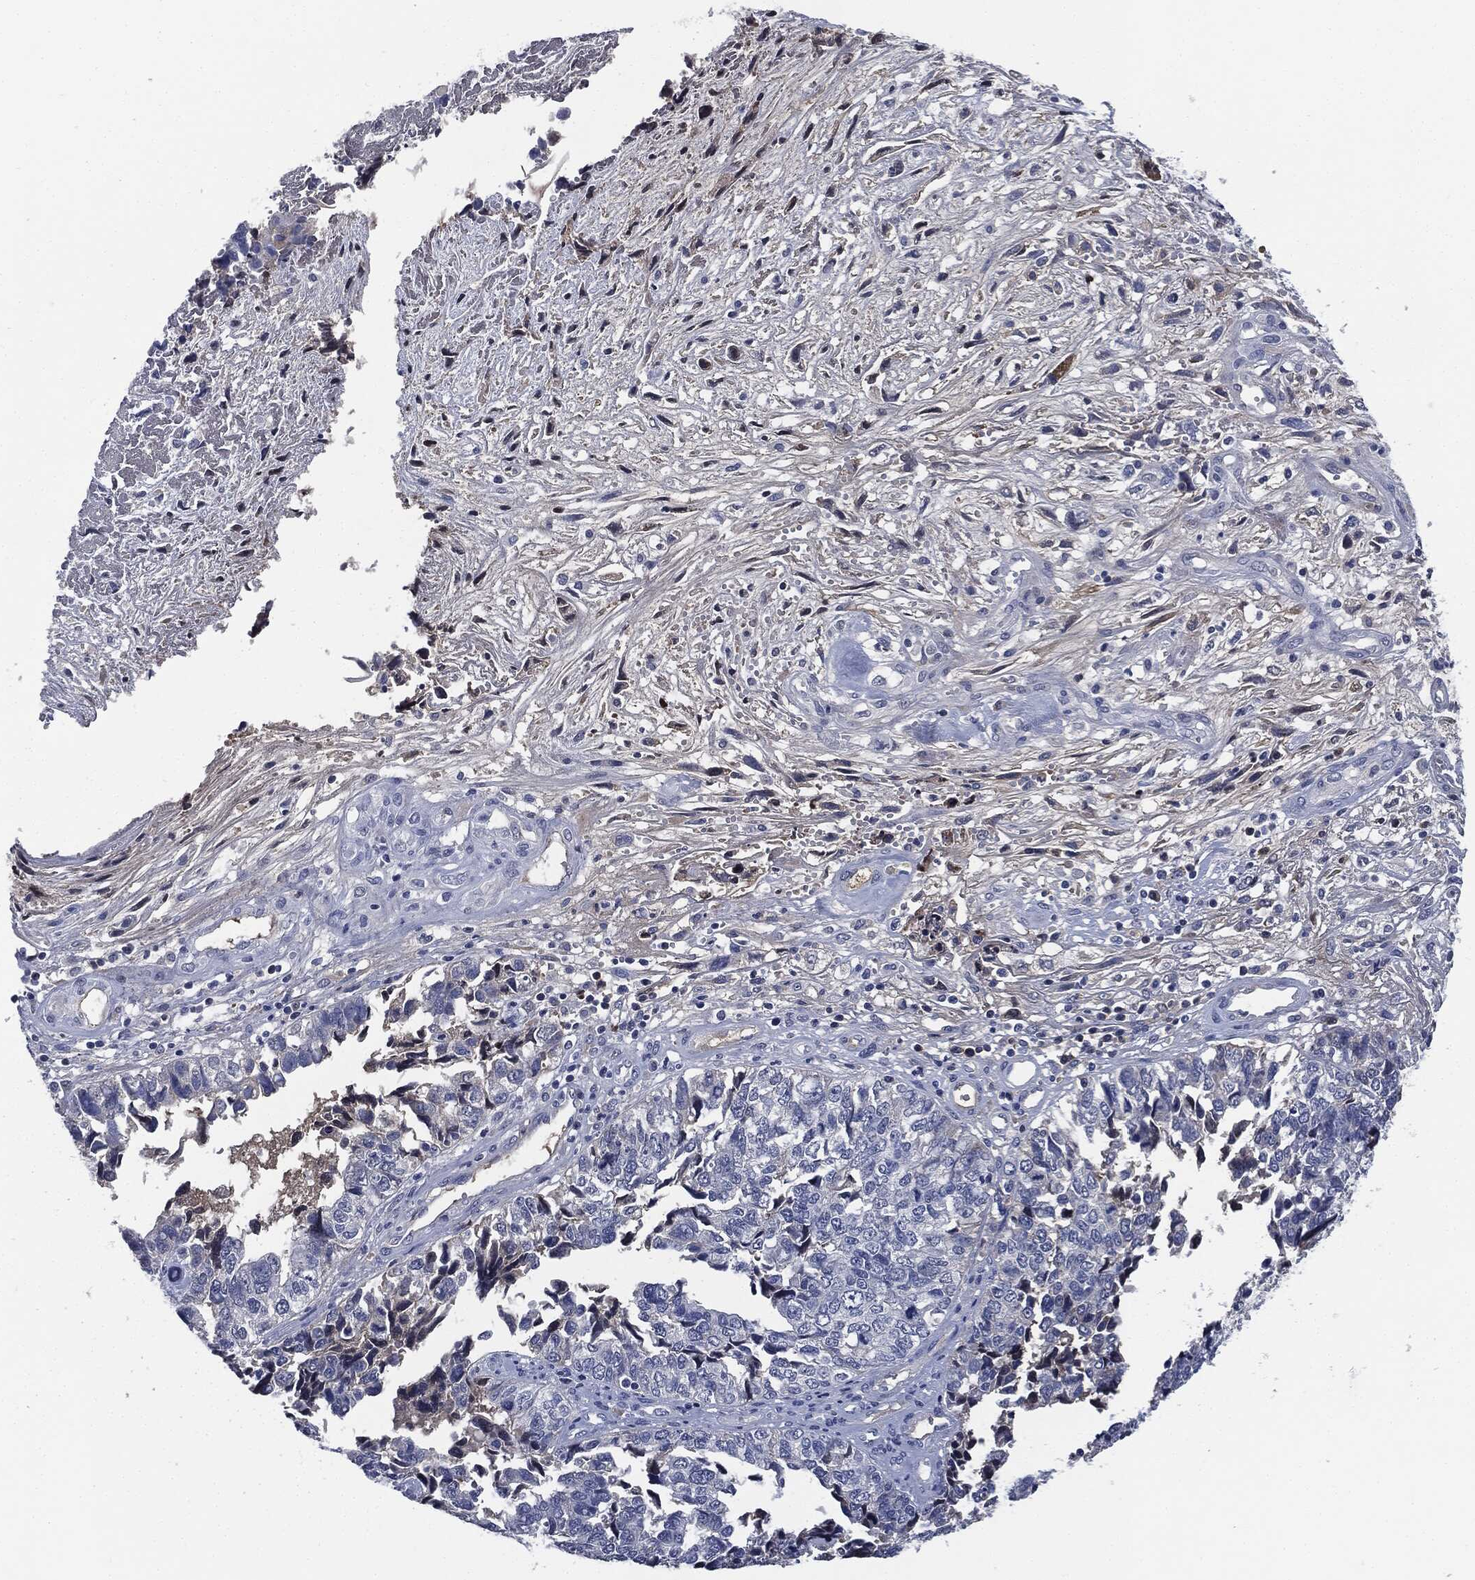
{"staining": {"intensity": "negative", "quantity": "none", "location": "none"}, "tissue": "cervical cancer", "cell_type": "Tumor cells", "image_type": "cancer", "snomed": [{"axis": "morphology", "description": "Squamous cell carcinoma, NOS"}, {"axis": "topography", "description": "Cervix"}], "caption": "Cervical squamous cell carcinoma stained for a protein using immunohistochemistry reveals no staining tumor cells.", "gene": "SIGLEC7", "patient": {"sex": "female", "age": 63}}